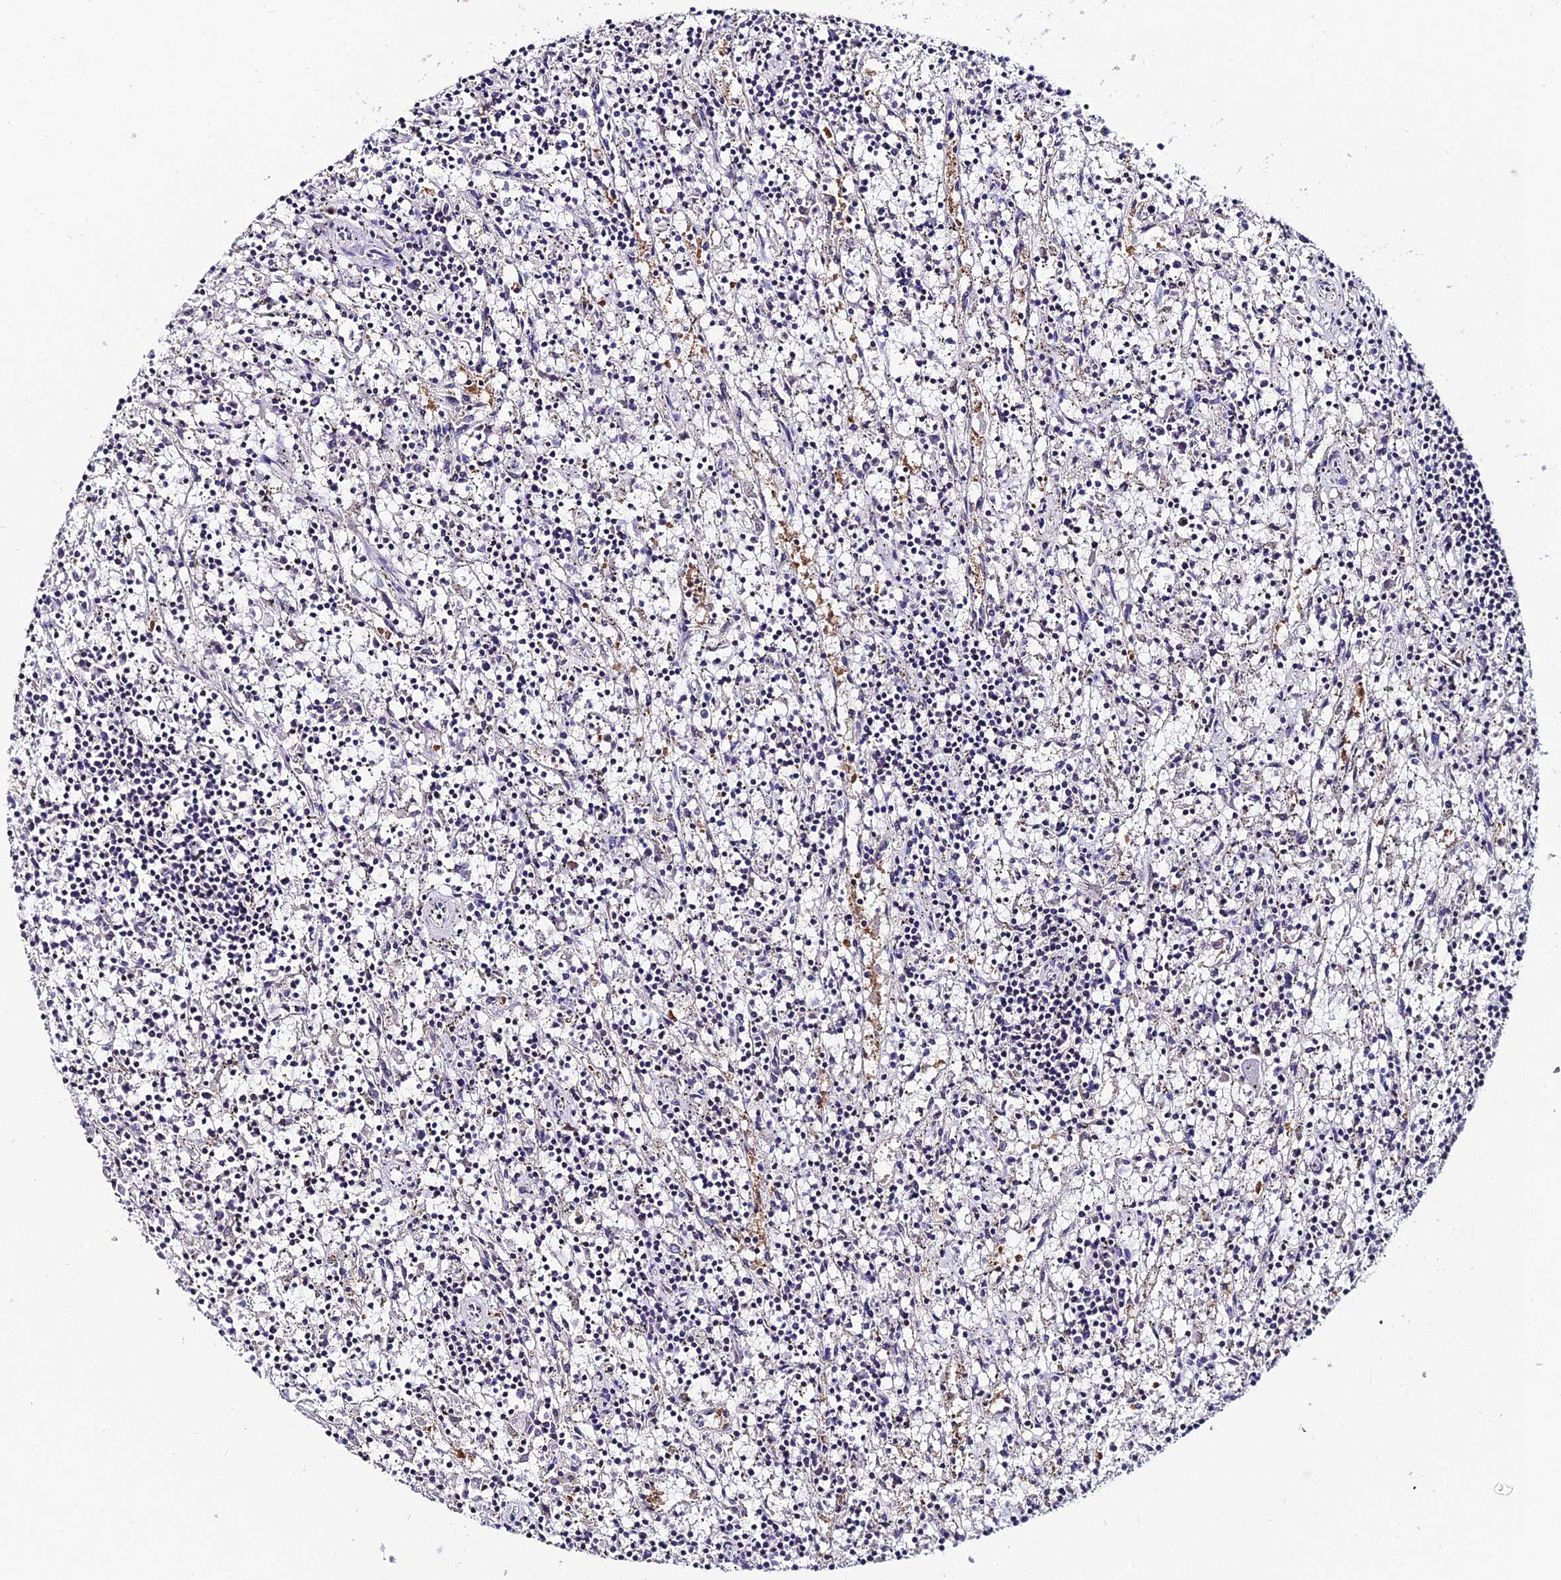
{"staining": {"intensity": "negative", "quantity": "none", "location": "none"}, "tissue": "lymphoma", "cell_type": "Tumor cells", "image_type": "cancer", "snomed": [{"axis": "morphology", "description": "Malignant lymphoma, non-Hodgkin's type, Low grade"}, {"axis": "topography", "description": "Spleen"}], "caption": "Immunohistochemistry (IHC) of human lymphoma reveals no staining in tumor cells. (DAB immunohistochemistry (IHC), high magnification).", "gene": "LGALS7", "patient": {"sex": "male", "age": 76}}